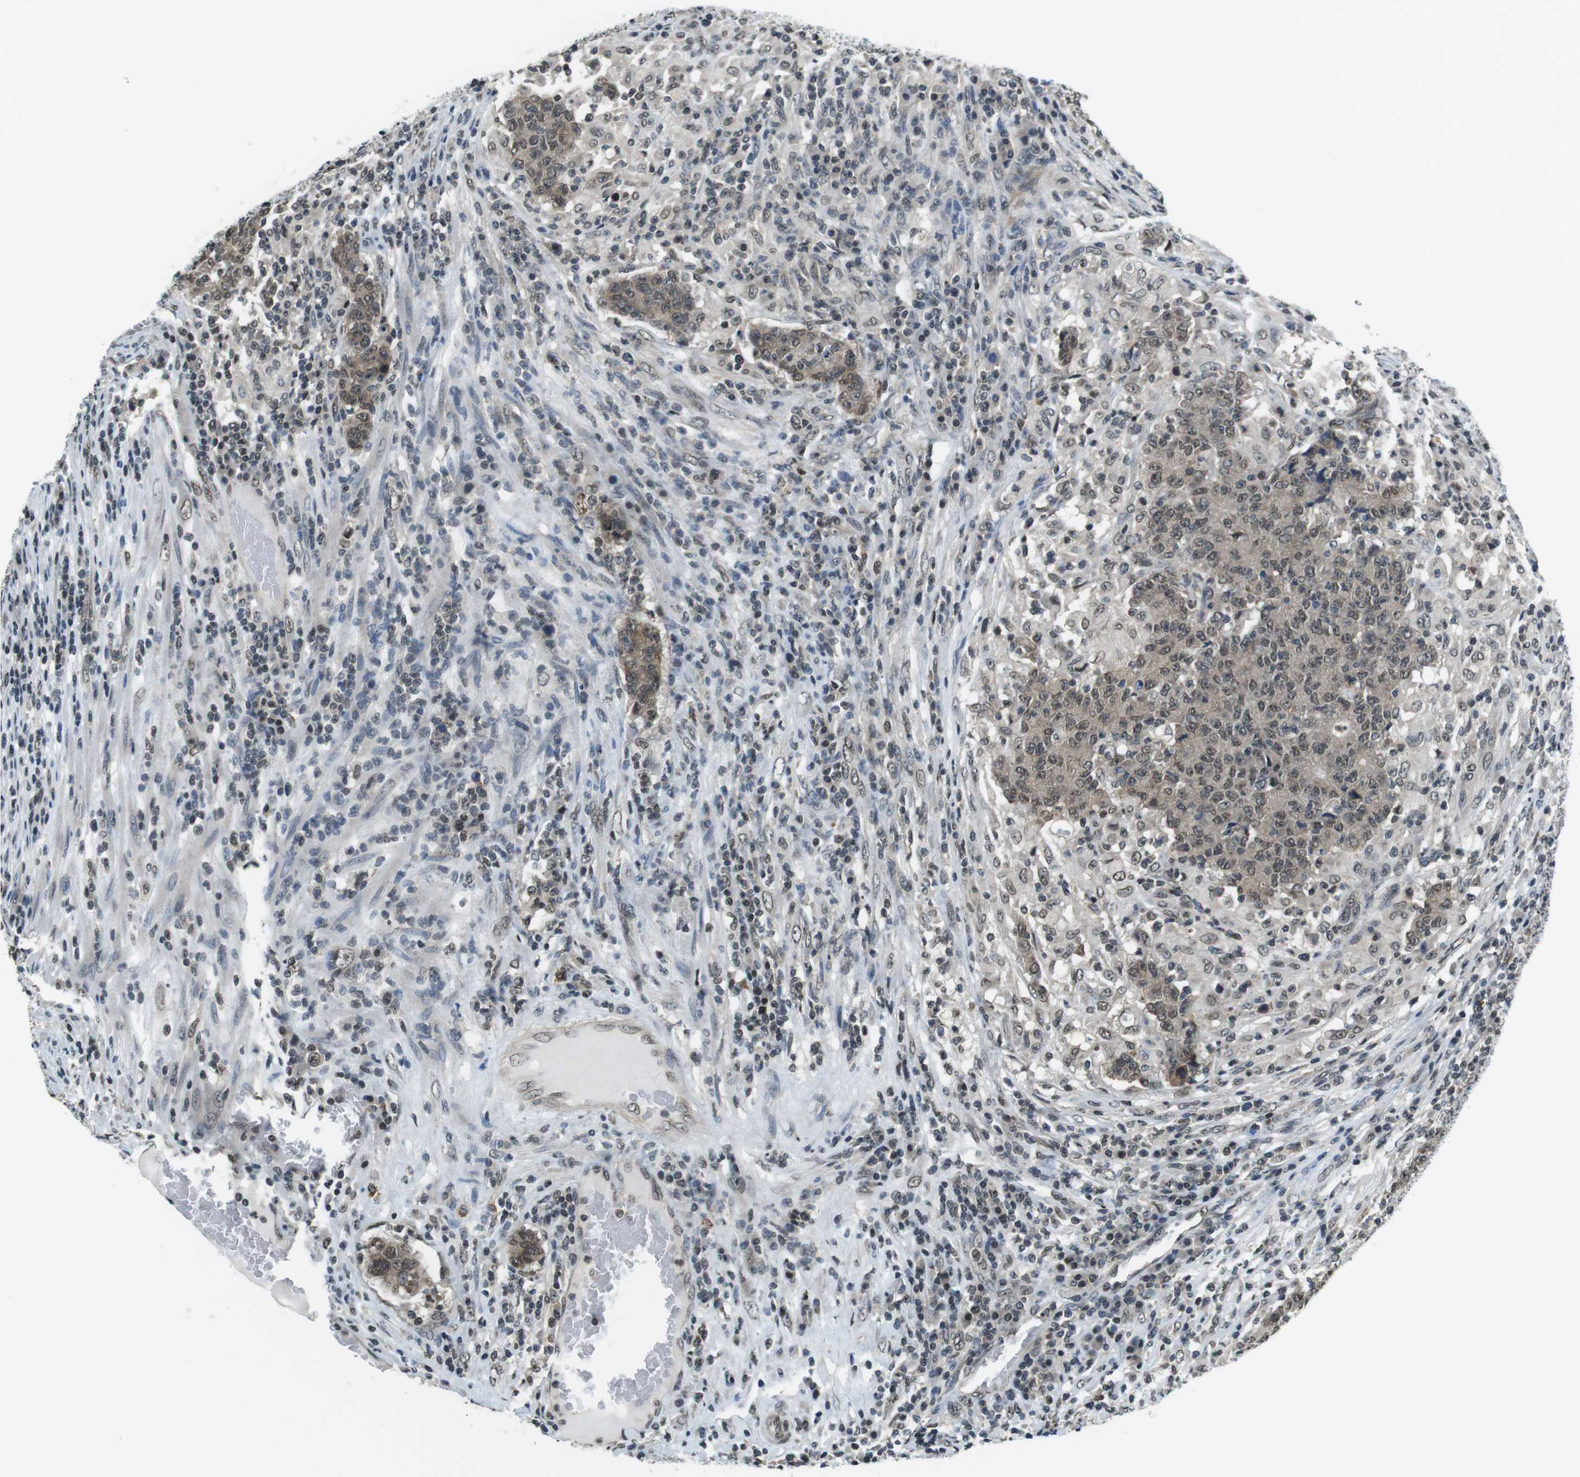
{"staining": {"intensity": "weak", "quantity": ">75%", "location": "cytoplasmic/membranous,nuclear"}, "tissue": "colorectal cancer", "cell_type": "Tumor cells", "image_type": "cancer", "snomed": [{"axis": "morphology", "description": "Normal tissue, NOS"}, {"axis": "morphology", "description": "Adenocarcinoma, NOS"}, {"axis": "topography", "description": "Colon"}], "caption": "An immunohistochemistry histopathology image of tumor tissue is shown. Protein staining in brown shows weak cytoplasmic/membranous and nuclear positivity in colorectal cancer within tumor cells.", "gene": "NEK4", "patient": {"sex": "female", "age": 75}}